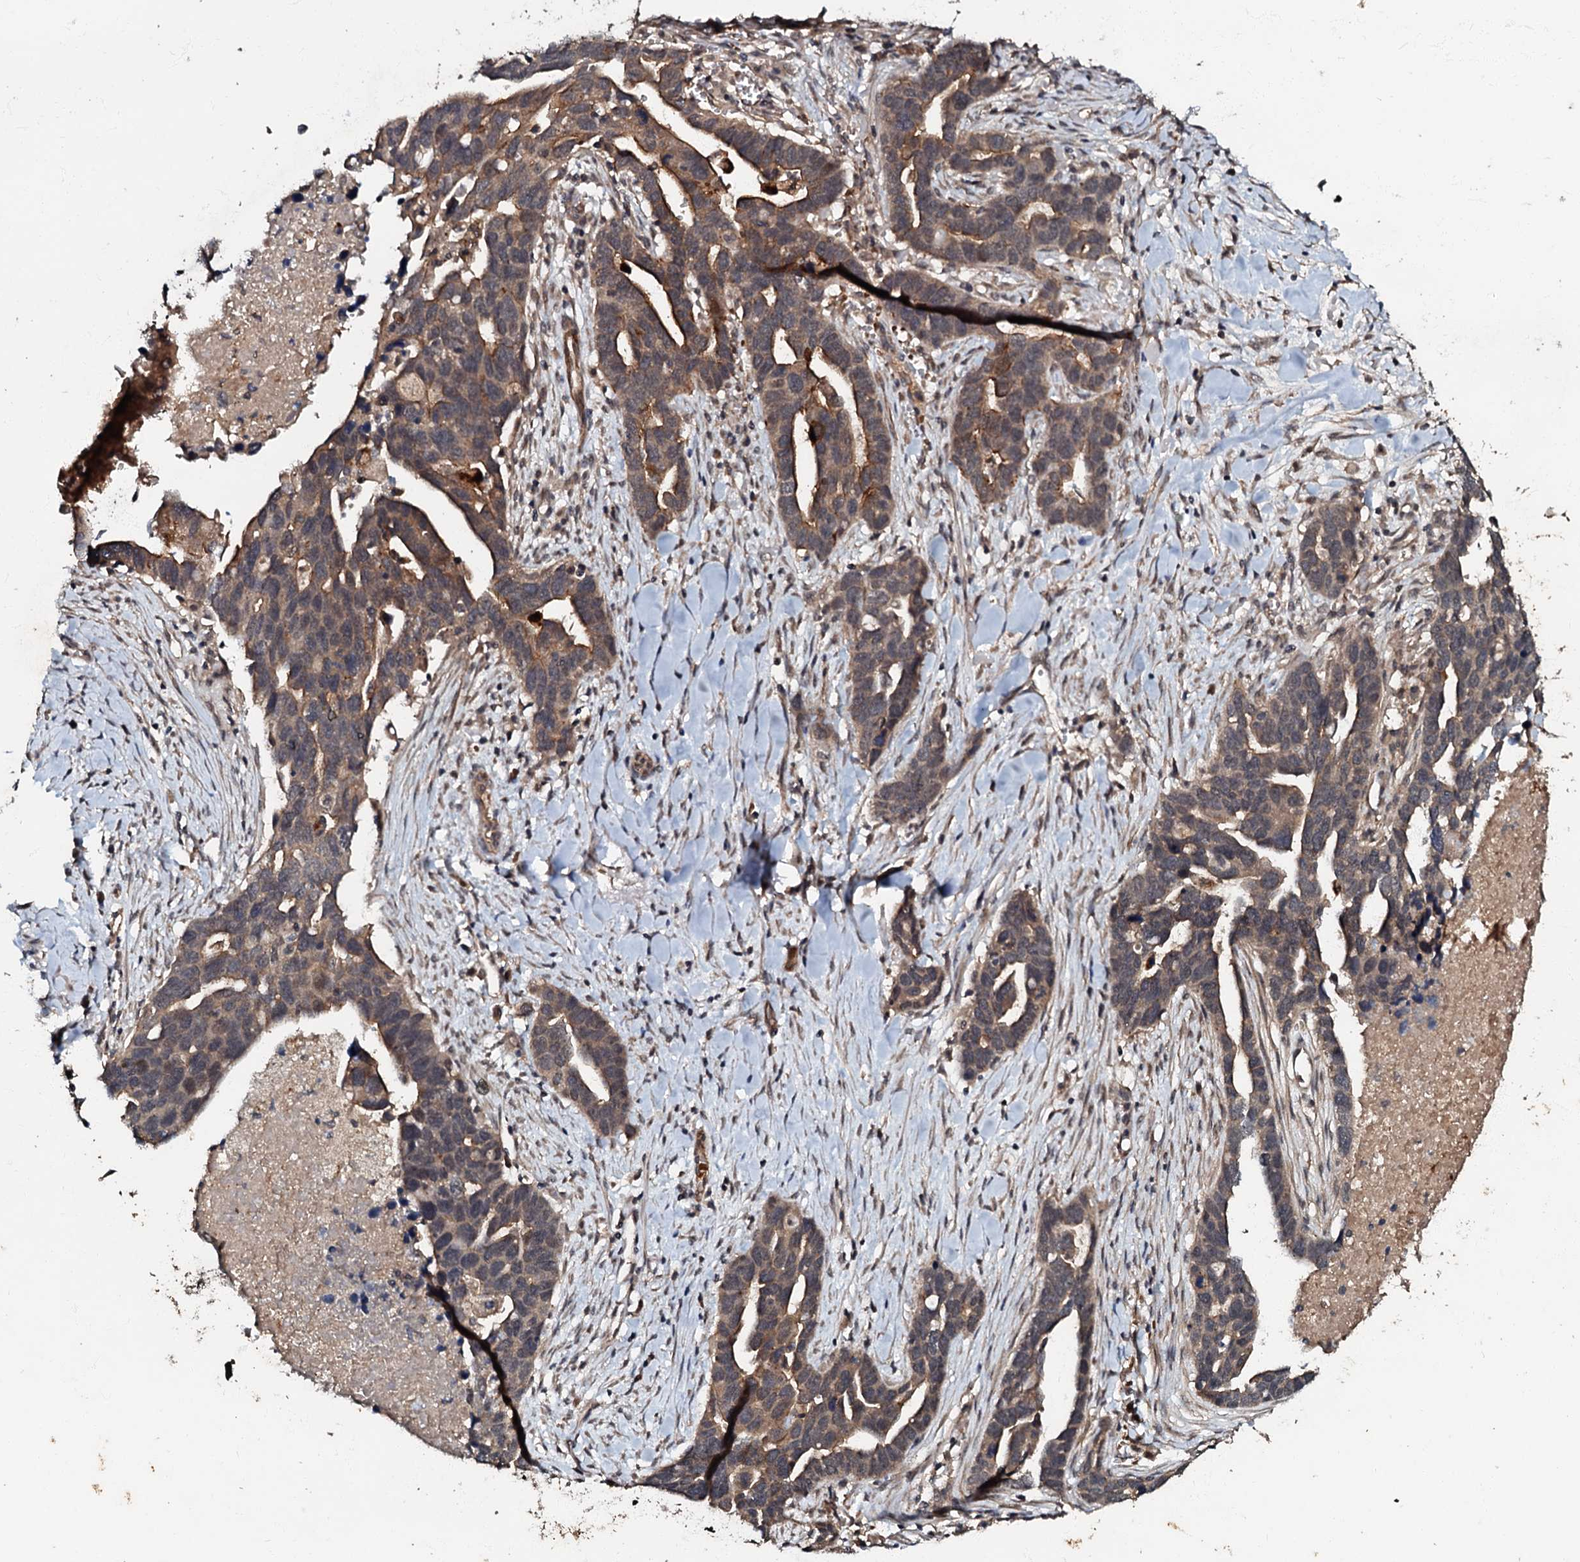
{"staining": {"intensity": "moderate", "quantity": "25%-75%", "location": "cytoplasmic/membranous"}, "tissue": "ovarian cancer", "cell_type": "Tumor cells", "image_type": "cancer", "snomed": [{"axis": "morphology", "description": "Cystadenocarcinoma, serous, NOS"}, {"axis": "topography", "description": "Ovary"}], "caption": "Moderate cytoplasmic/membranous protein expression is identified in about 25%-75% of tumor cells in serous cystadenocarcinoma (ovarian). Using DAB (brown) and hematoxylin (blue) stains, captured at high magnification using brightfield microscopy.", "gene": "MANSC4", "patient": {"sex": "female", "age": 54}}